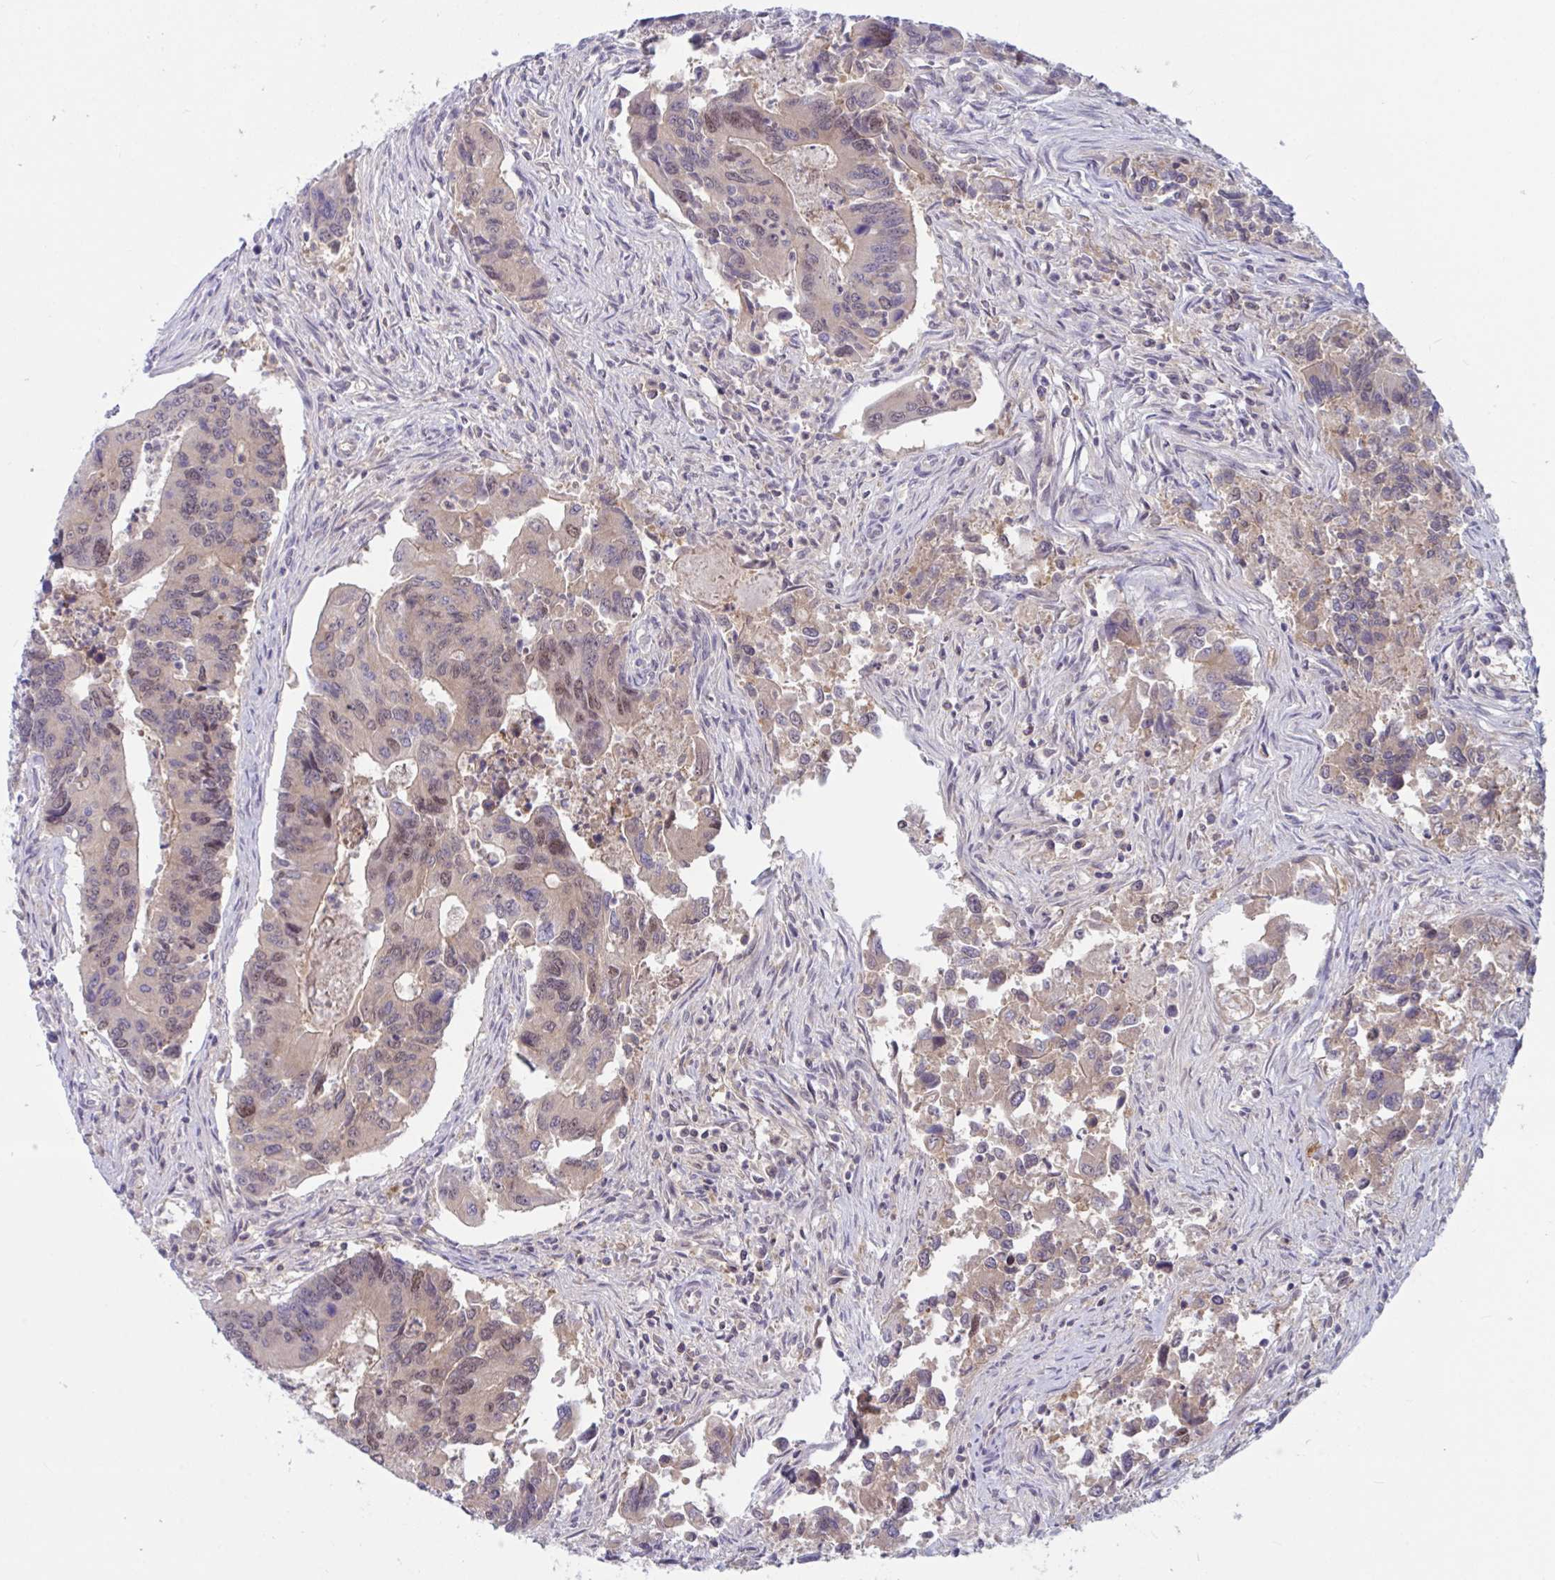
{"staining": {"intensity": "weak", "quantity": ">75%", "location": "cytoplasmic/membranous,nuclear"}, "tissue": "colorectal cancer", "cell_type": "Tumor cells", "image_type": "cancer", "snomed": [{"axis": "morphology", "description": "Adenocarcinoma, NOS"}, {"axis": "topography", "description": "Colon"}], "caption": "Colorectal adenocarcinoma stained with a brown dye shows weak cytoplasmic/membranous and nuclear positive positivity in about >75% of tumor cells.", "gene": "TSN", "patient": {"sex": "female", "age": 67}}